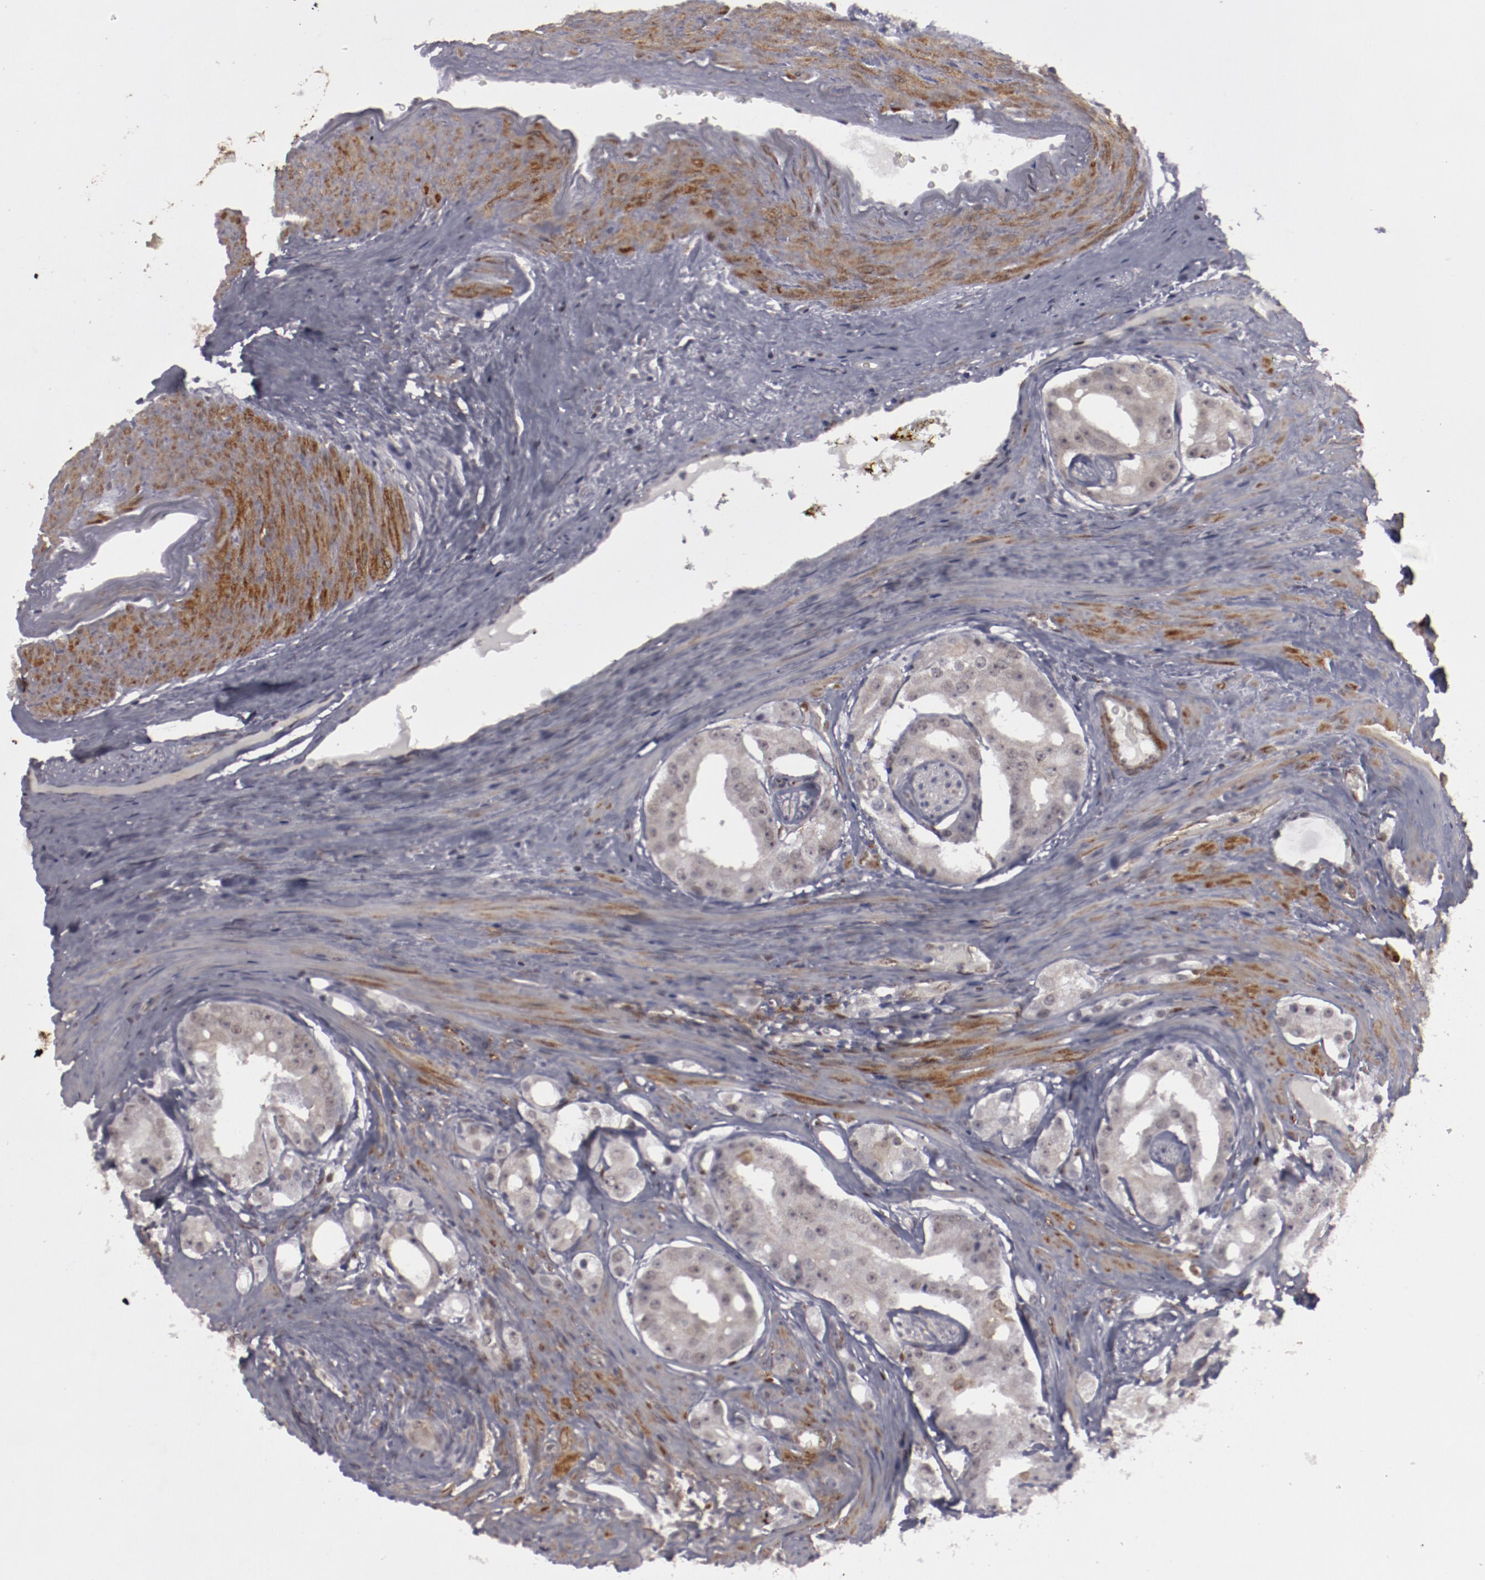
{"staining": {"intensity": "negative", "quantity": "none", "location": "none"}, "tissue": "prostate cancer", "cell_type": "Tumor cells", "image_type": "cancer", "snomed": [{"axis": "morphology", "description": "Adenocarcinoma, High grade"}, {"axis": "topography", "description": "Prostate"}], "caption": "Prostate cancer stained for a protein using immunohistochemistry shows no expression tumor cells.", "gene": "LEF1", "patient": {"sex": "male", "age": 68}}